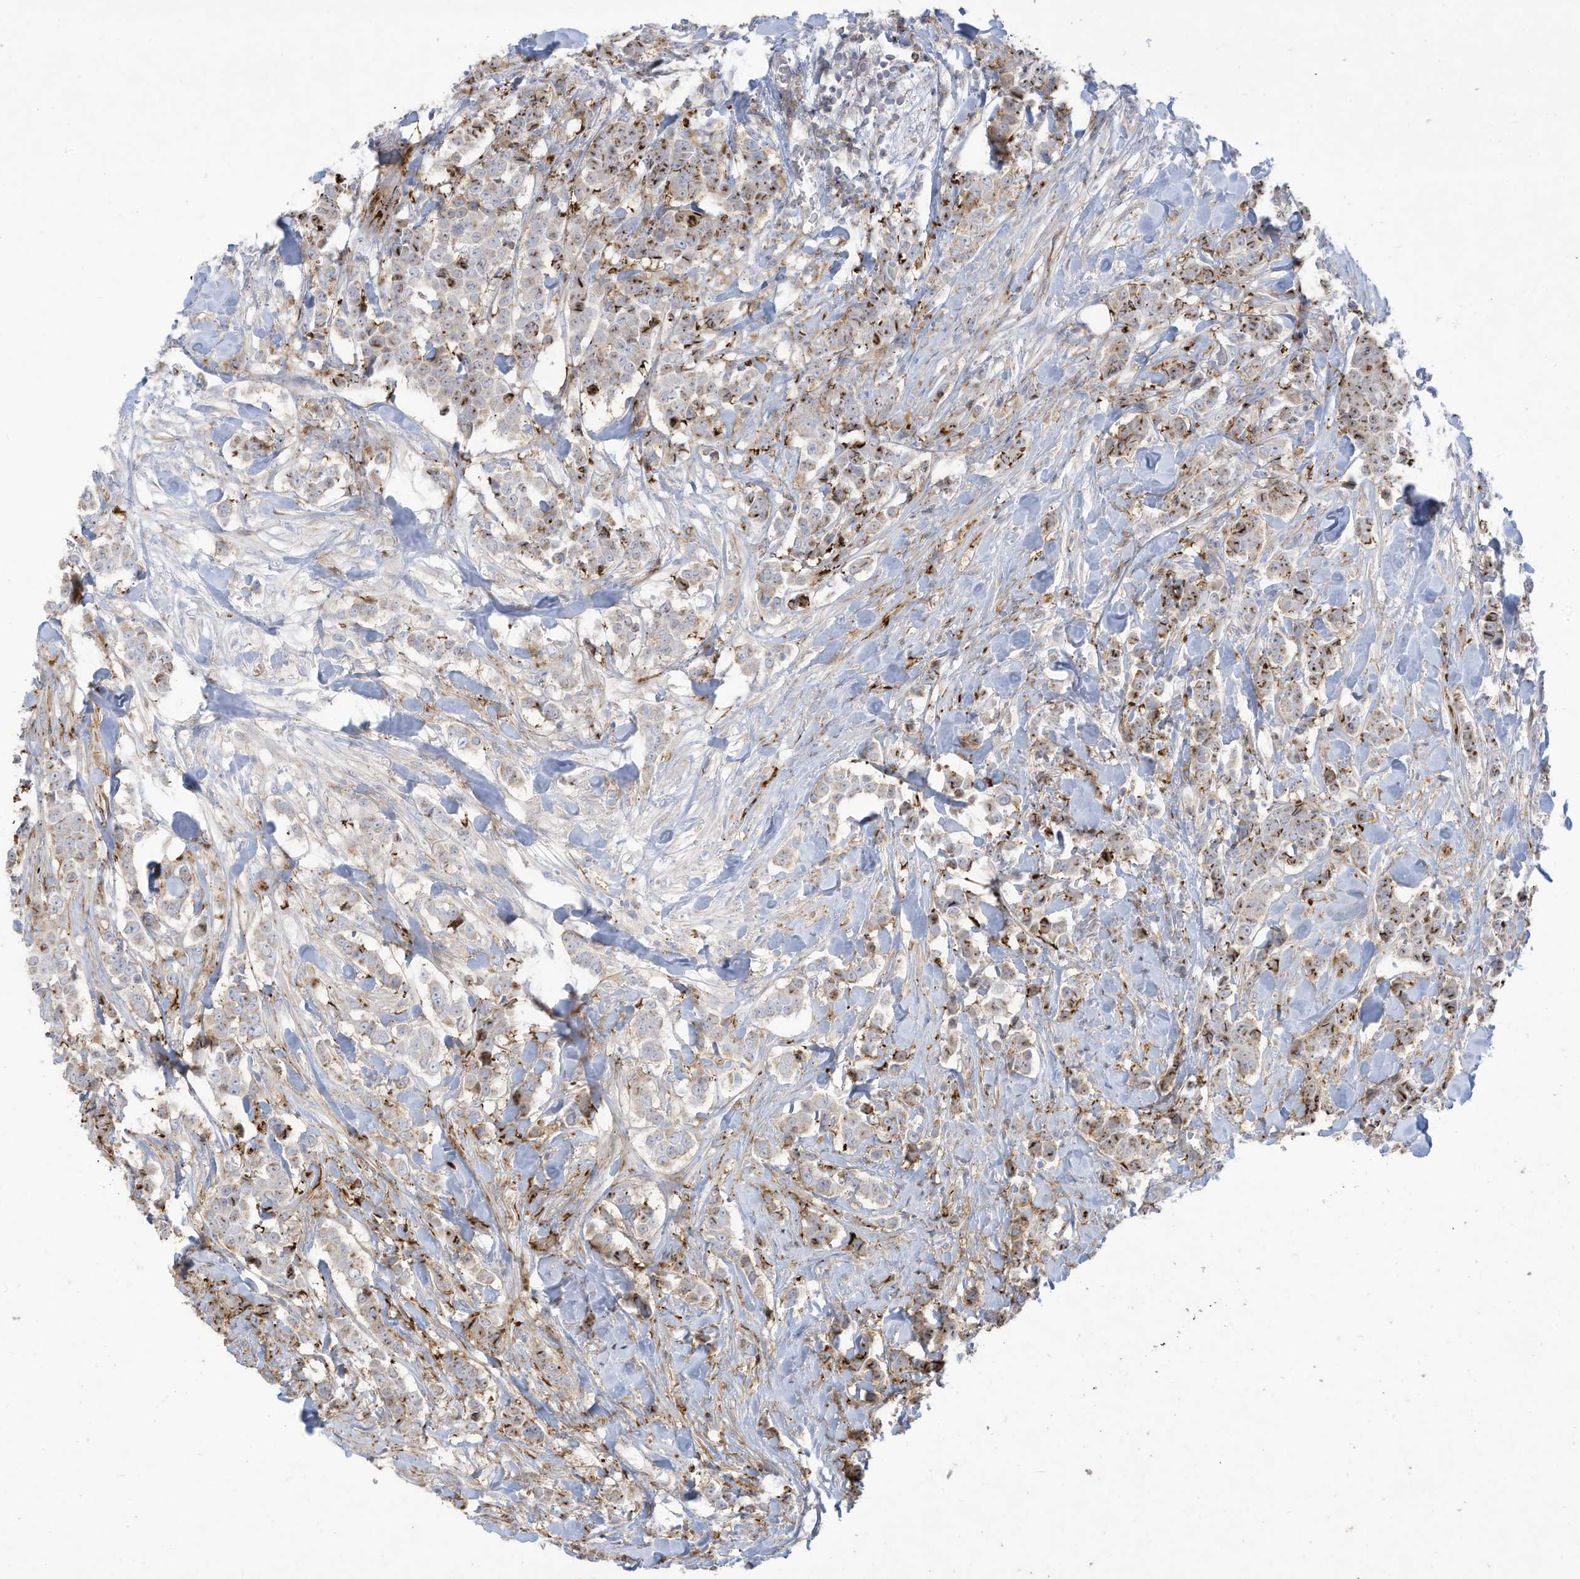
{"staining": {"intensity": "moderate", "quantity": "<25%", "location": "cytoplasmic/membranous"}, "tissue": "breast cancer", "cell_type": "Tumor cells", "image_type": "cancer", "snomed": [{"axis": "morphology", "description": "Duct carcinoma"}, {"axis": "topography", "description": "Breast"}], "caption": "Protein expression analysis of breast cancer (intraductal carcinoma) demonstrates moderate cytoplasmic/membranous positivity in about <25% of tumor cells.", "gene": "THNSL2", "patient": {"sex": "female", "age": 40}}